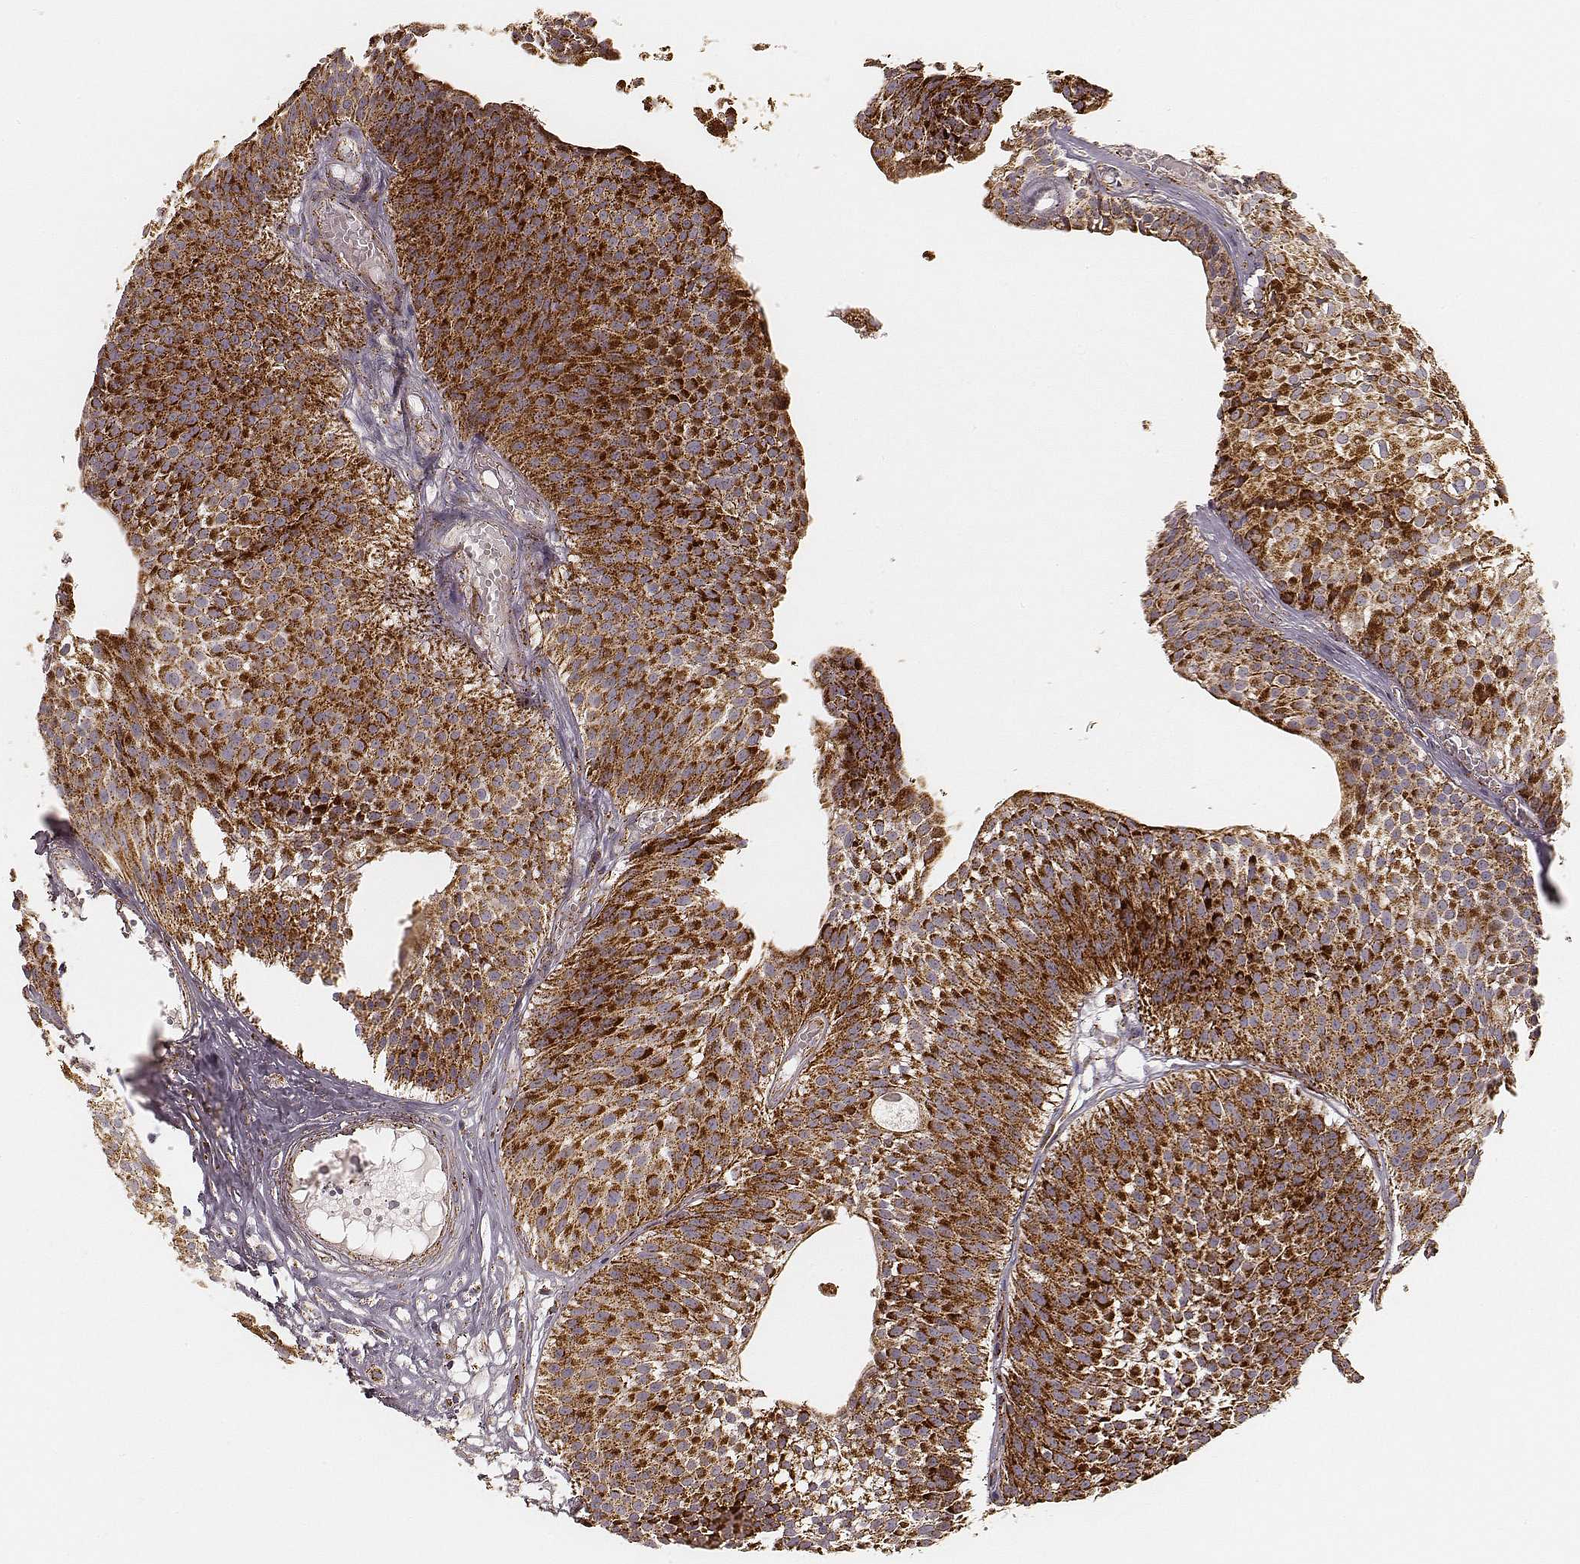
{"staining": {"intensity": "strong", "quantity": ">75%", "location": "cytoplasmic/membranous"}, "tissue": "urothelial cancer", "cell_type": "Tumor cells", "image_type": "cancer", "snomed": [{"axis": "morphology", "description": "Urothelial carcinoma, Low grade"}, {"axis": "topography", "description": "Urinary bladder"}], "caption": "Immunohistochemical staining of human urothelial carcinoma (low-grade) demonstrates high levels of strong cytoplasmic/membranous expression in approximately >75% of tumor cells.", "gene": "CS", "patient": {"sex": "male", "age": 63}}